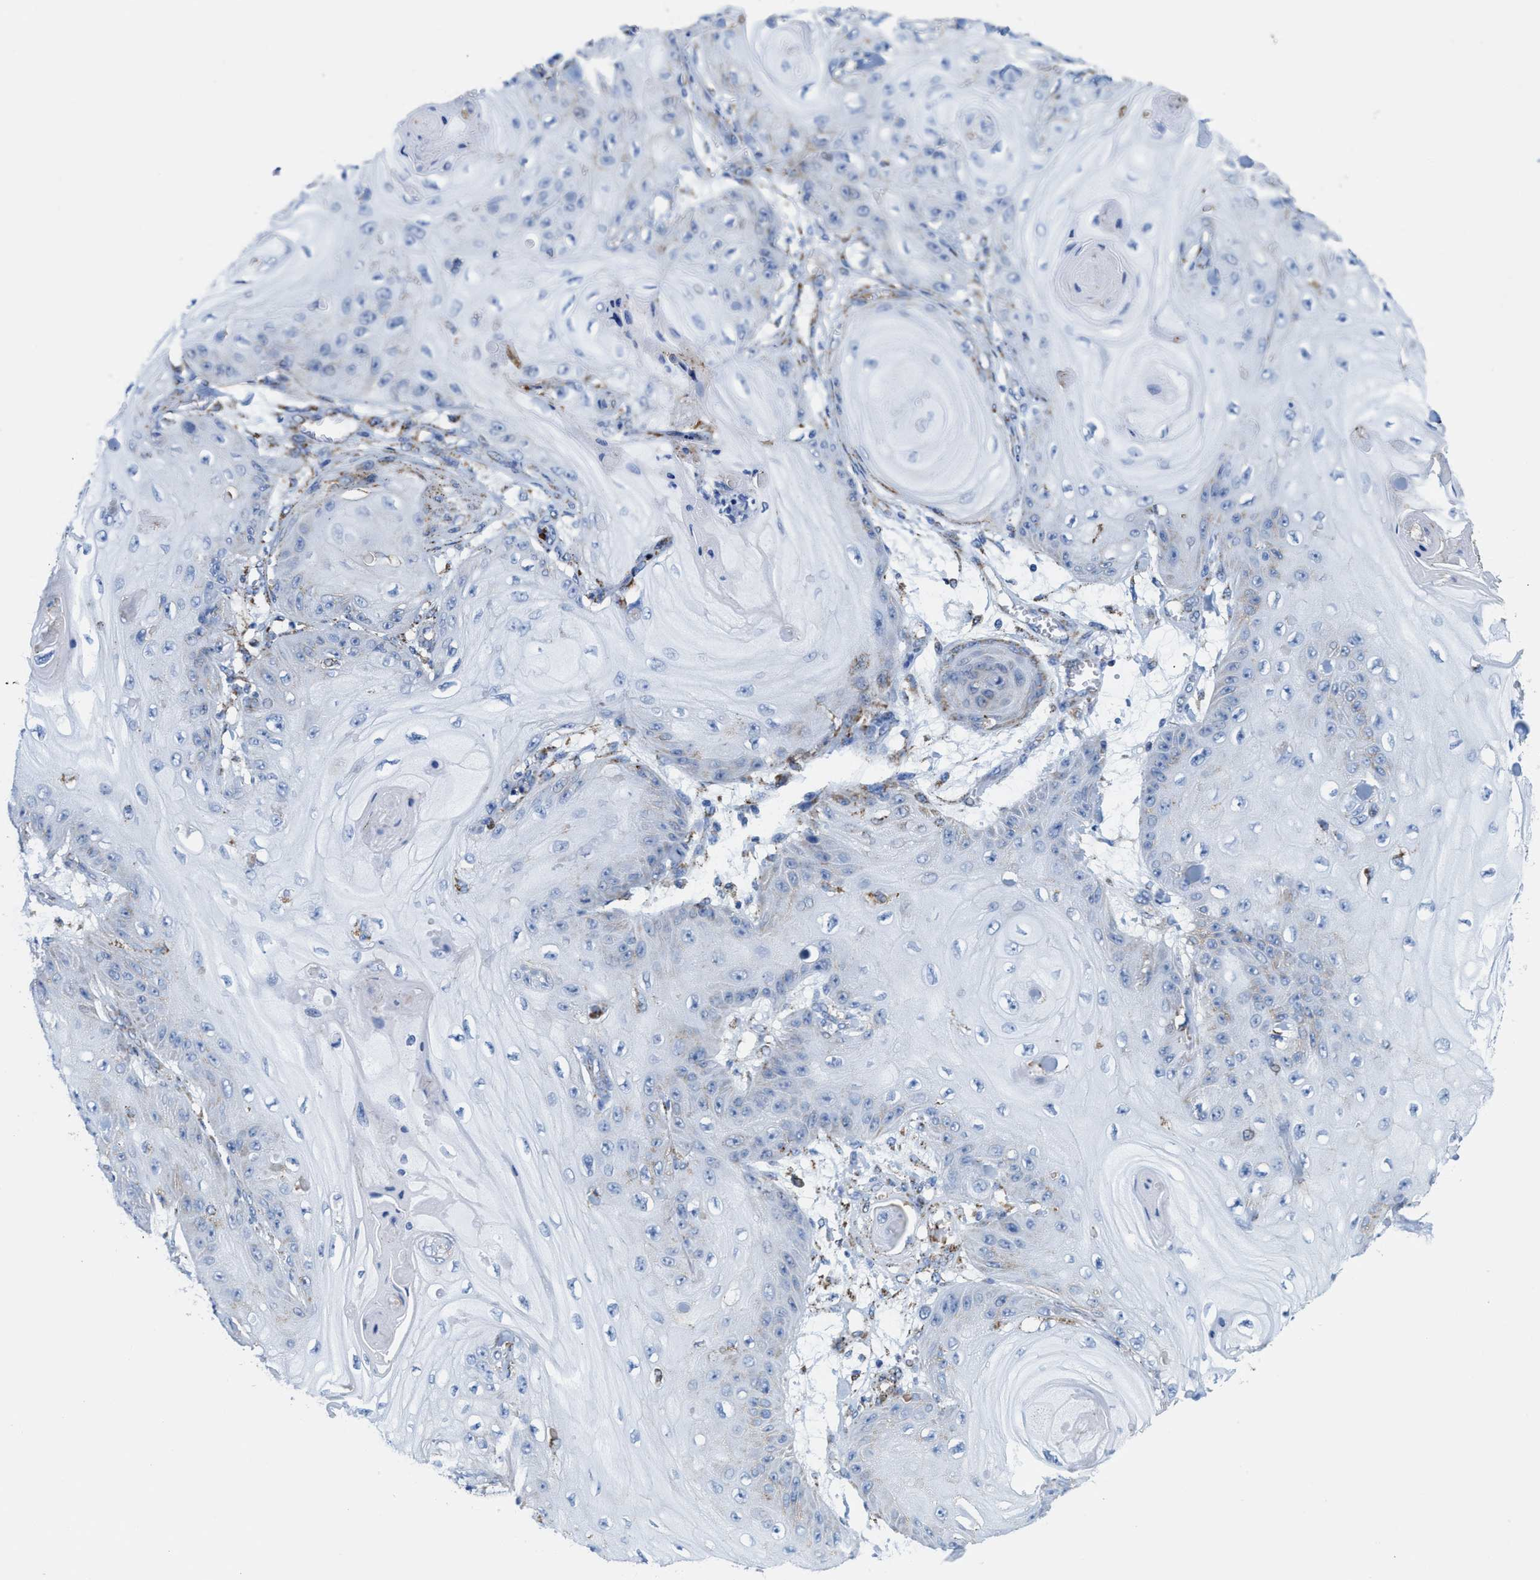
{"staining": {"intensity": "negative", "quantity": "none", "location": "none"}, "tissue": "skin cancer", "cell_type": "Tumor cells", "image_type": "cancer", "snomed": [{"axis": "morphology", "description": "Squamous cell carcinoma, NOS"}, {"axis": "topography", "description": "Skin"}], "caption": "Skin squamous cell carcinoma was stained to show a protein in brown. There is no significant staining in tumor cells.", "gene": "ALDH1B1", "patient": {"sex": "male", "age": 74}}